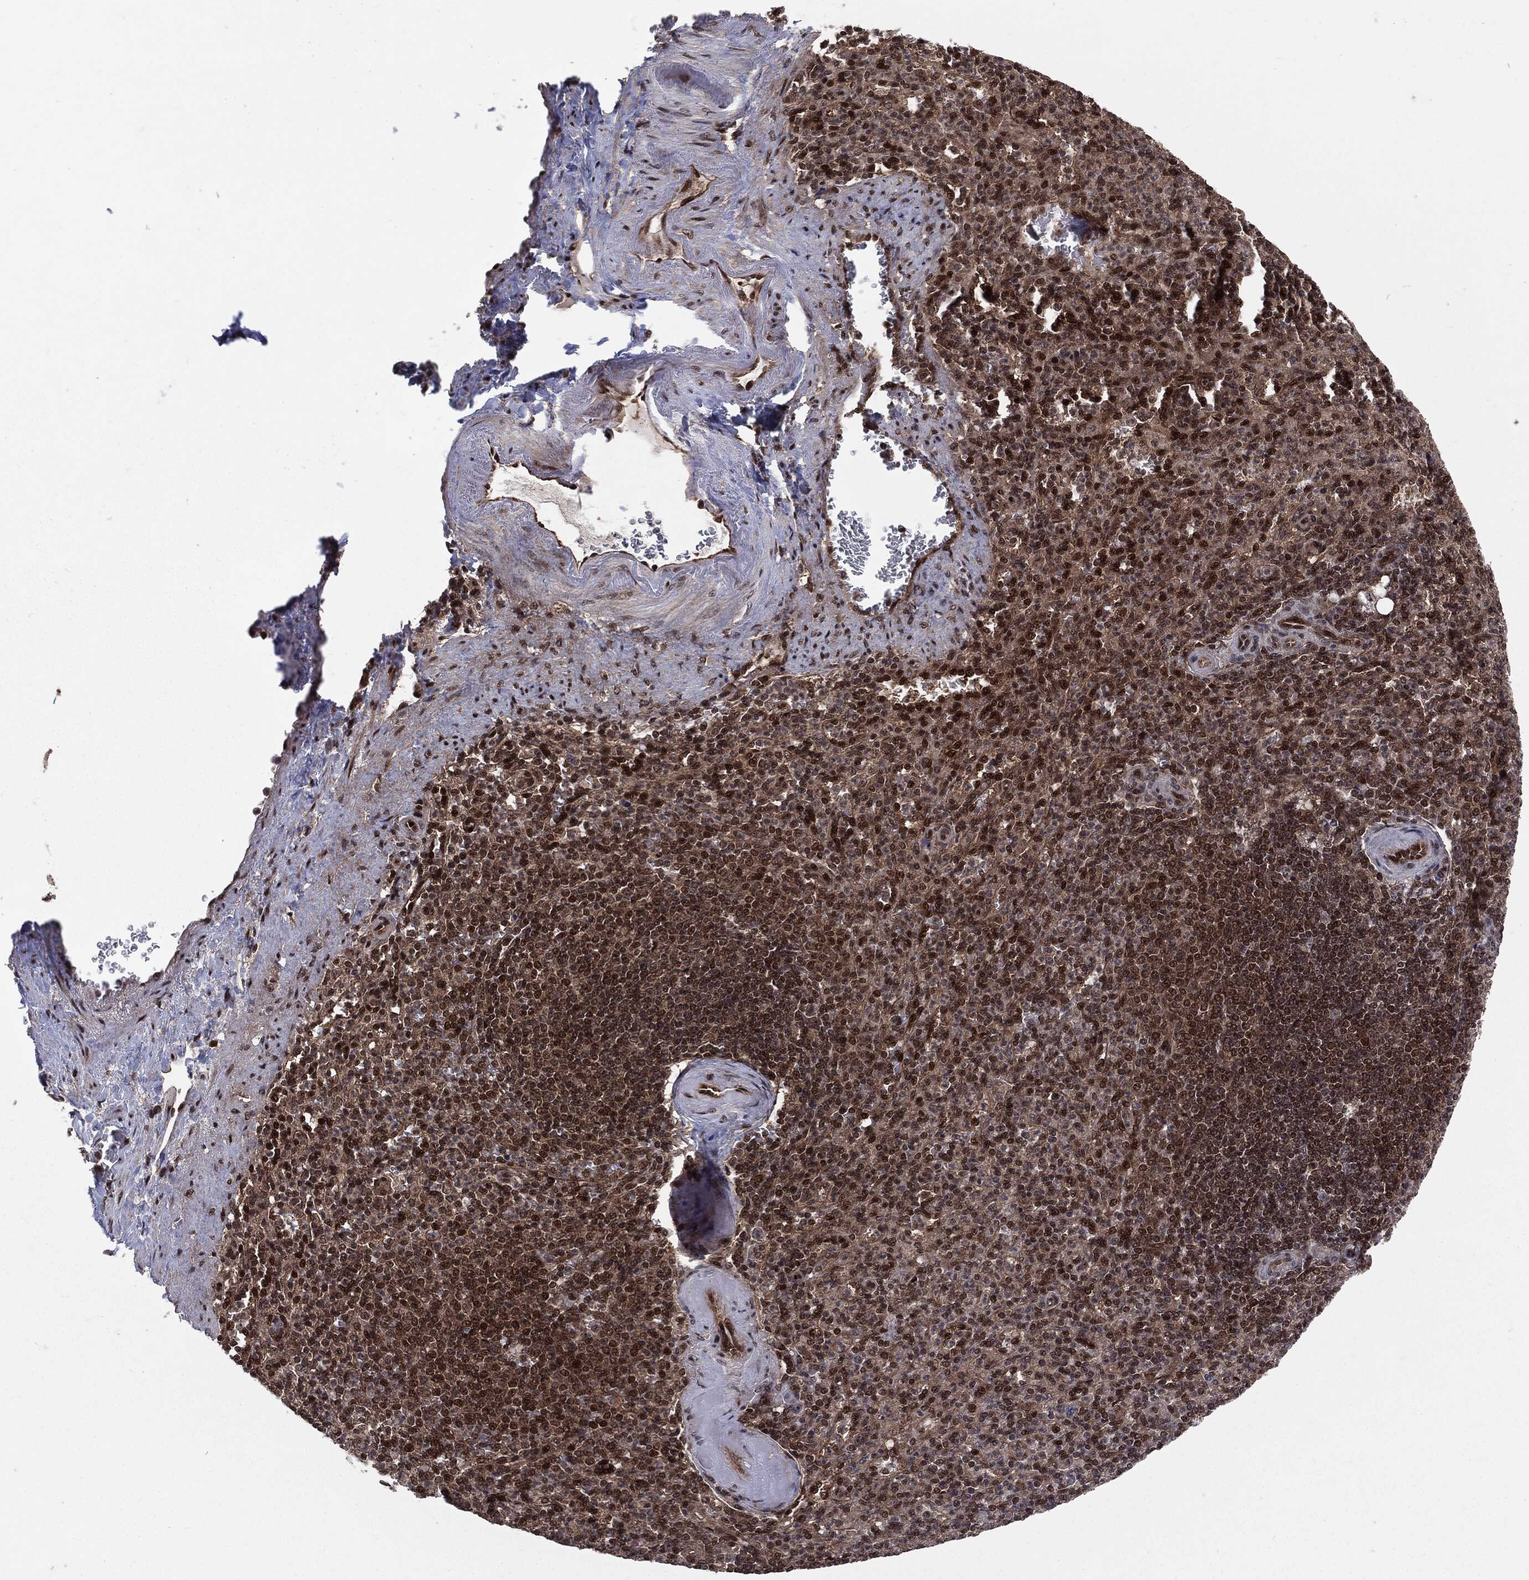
{"staining": {"intensity": "weak", "quantity": "25%-75%", "location": "nuclear"}, "tissue": "spleen", "cell_type": "Cells in red pulp", "image_type": "normal", "snomed": [{"axis": "morphology", "description": "Normal tissue, NOS"}, {"axis": "topography", "description": "Spleen"}], "caption": "Spleen stained with immunohistochemistry shows weak nuclear staining in approximately 25%-75% of cells in red pulp.", "gene": "PTPA", "patient": {"sex": "female", "age": 74}}